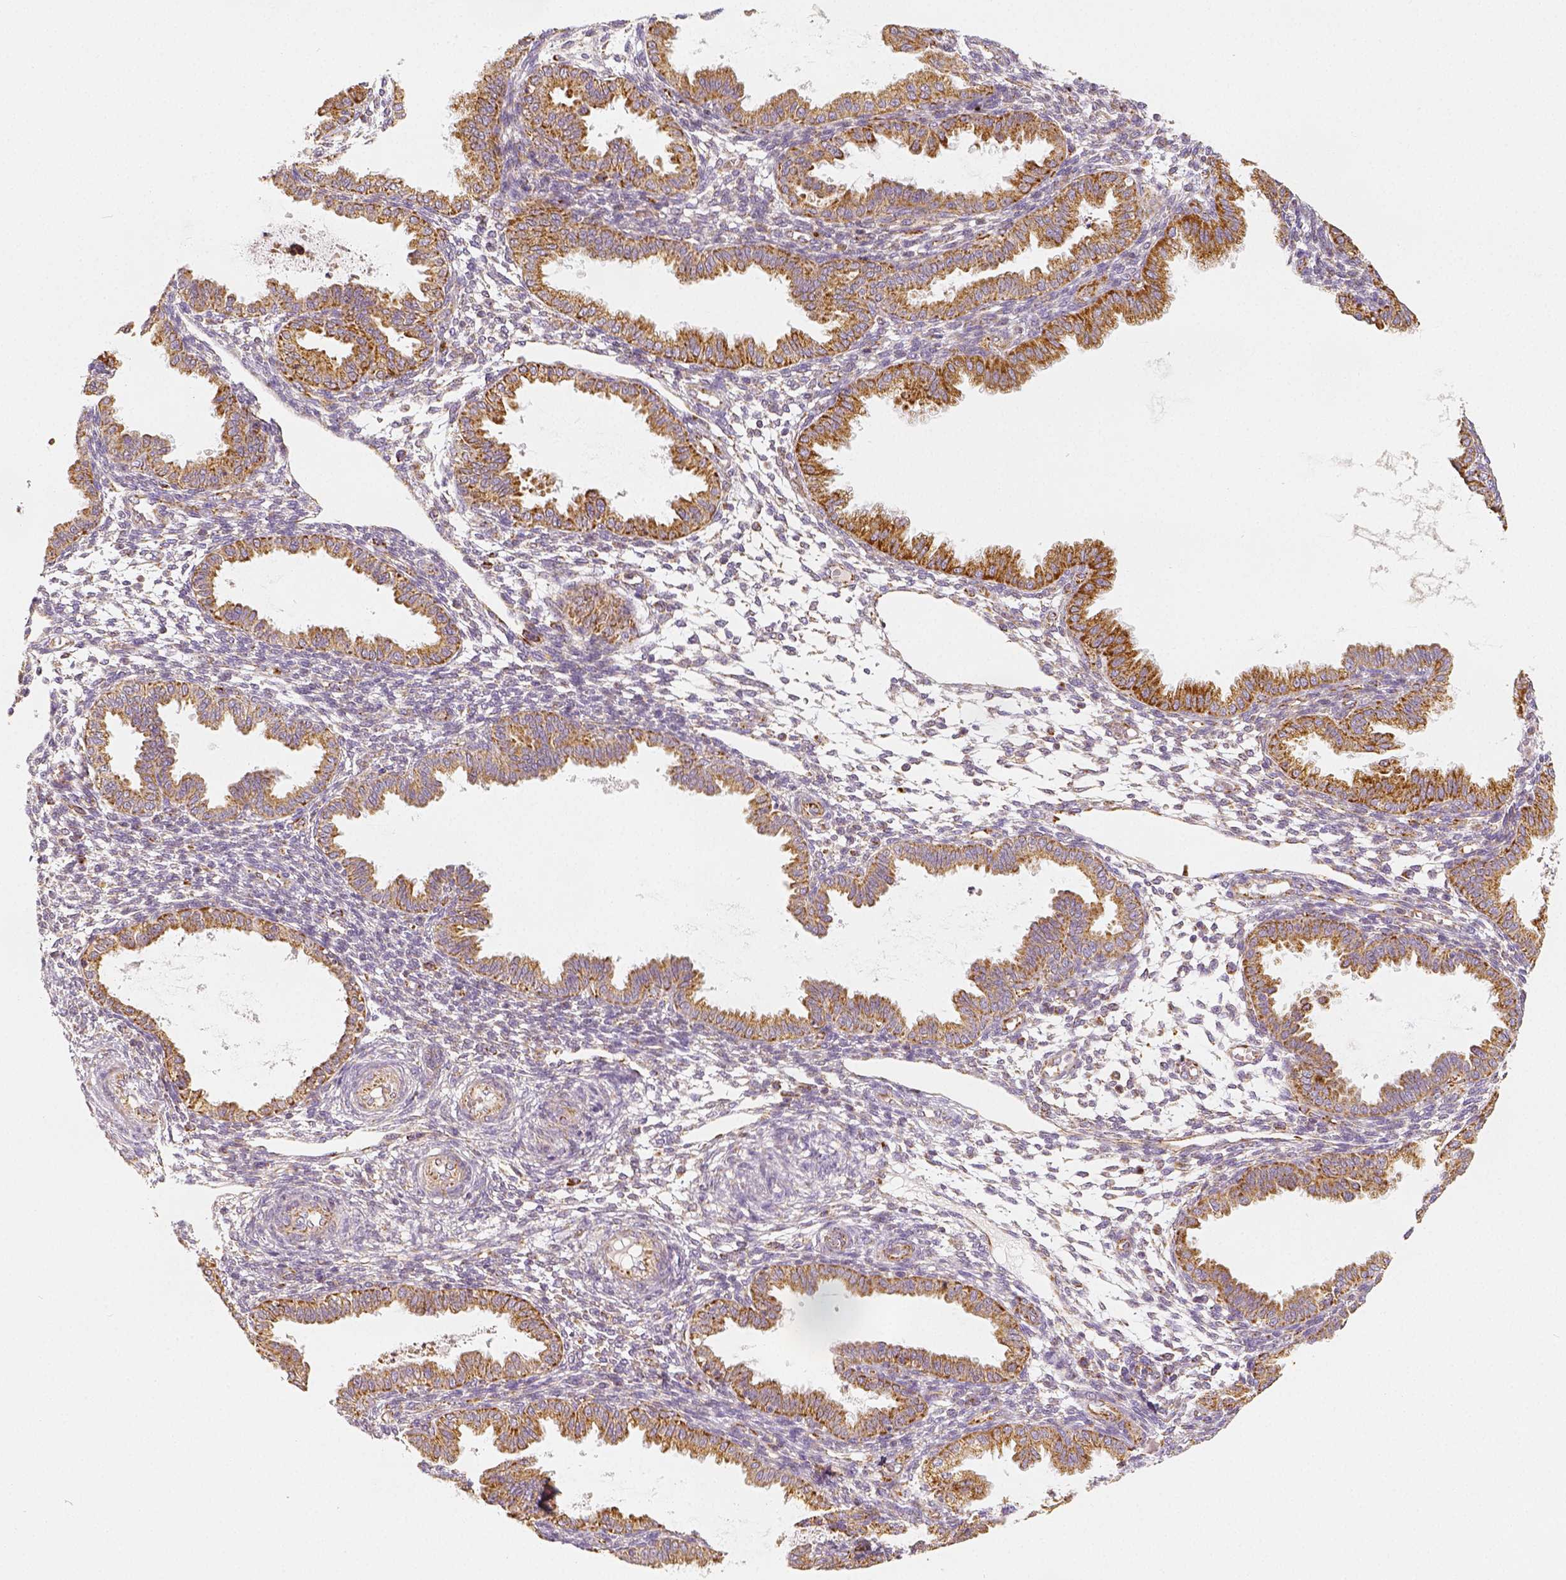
{"staining": {"intensity": "weak", "quantity": "25%-75%", "location": "cytoplasmic/membranous"}, "tissue": "endometrium", "cell_type": "Cells in endometrial stroma", "image_type": "normal", "snomed": [{"axis": "morphology", "description": "Normal tissue, NOS"}, {"axis": "topography", "description": "Endometrium"}], "caption": "A micrograph of endometrium stained for a protein shows weak cytoplasmic/membranous brown staining in cells in endometrial stroma. (DAB IHC, brown staining for protein, blue staining for nuclei).", "gene": "PGAM5", "patient": {"sex": "female", "age": 33}}